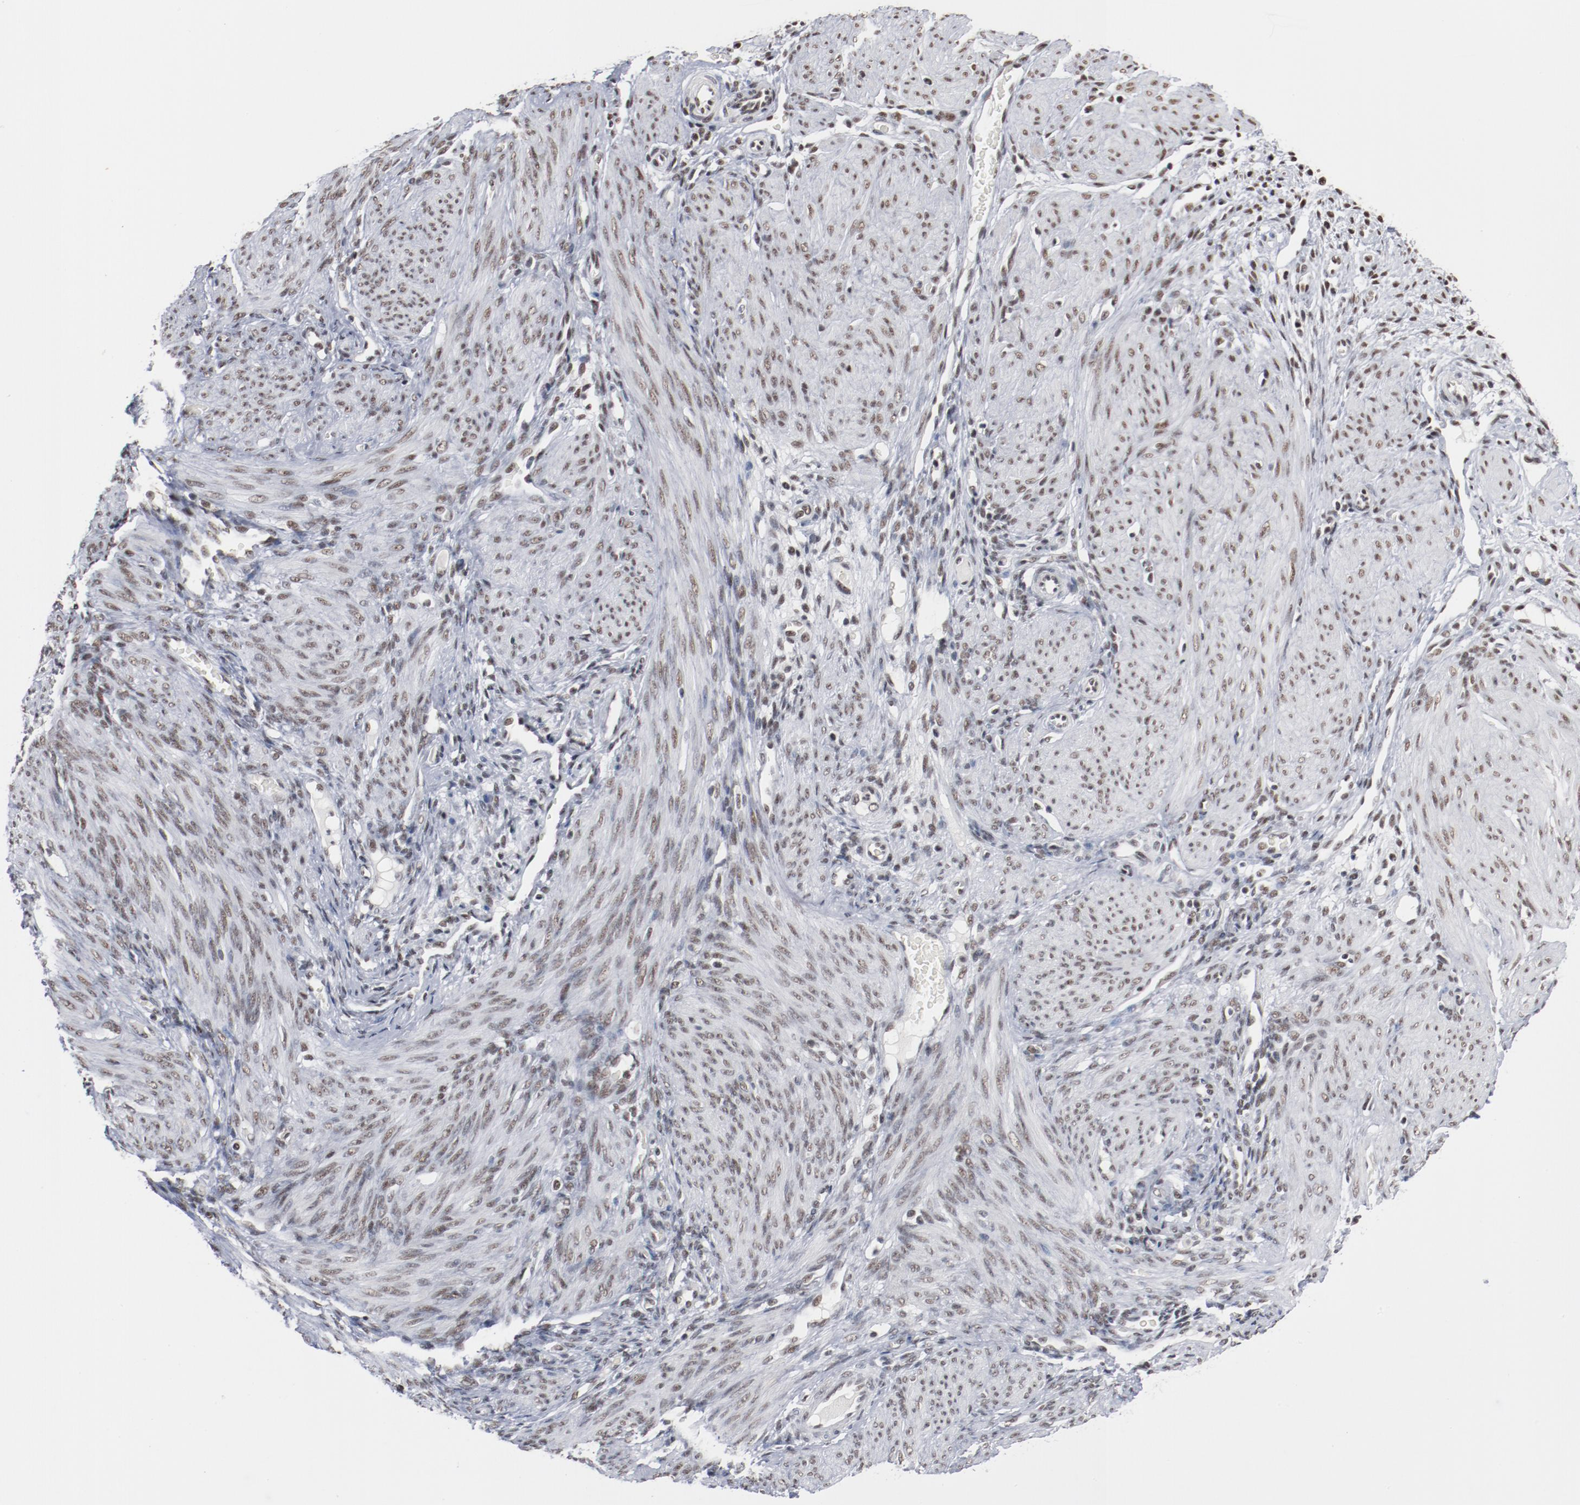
{"staining": {"intensity": "weak", "quantity": ">75%", "location": "nuclear"}, "tissue": "endometrium", "cell_type": "Cells in endometrial stroma", "image_type": "normal", "snomed": [{"axis": "morphology", "description": "Normal tissue, NOS"}, {"axis": "topography", "description": "Endometrium"}], "caption": "Endometrium stained with a brown dye demonstrates weak nuclear positive staining in about >75% of cells in endometrial stroma.", "gene": "BUB3", "patient": {"sex": "female", "age": 72}}